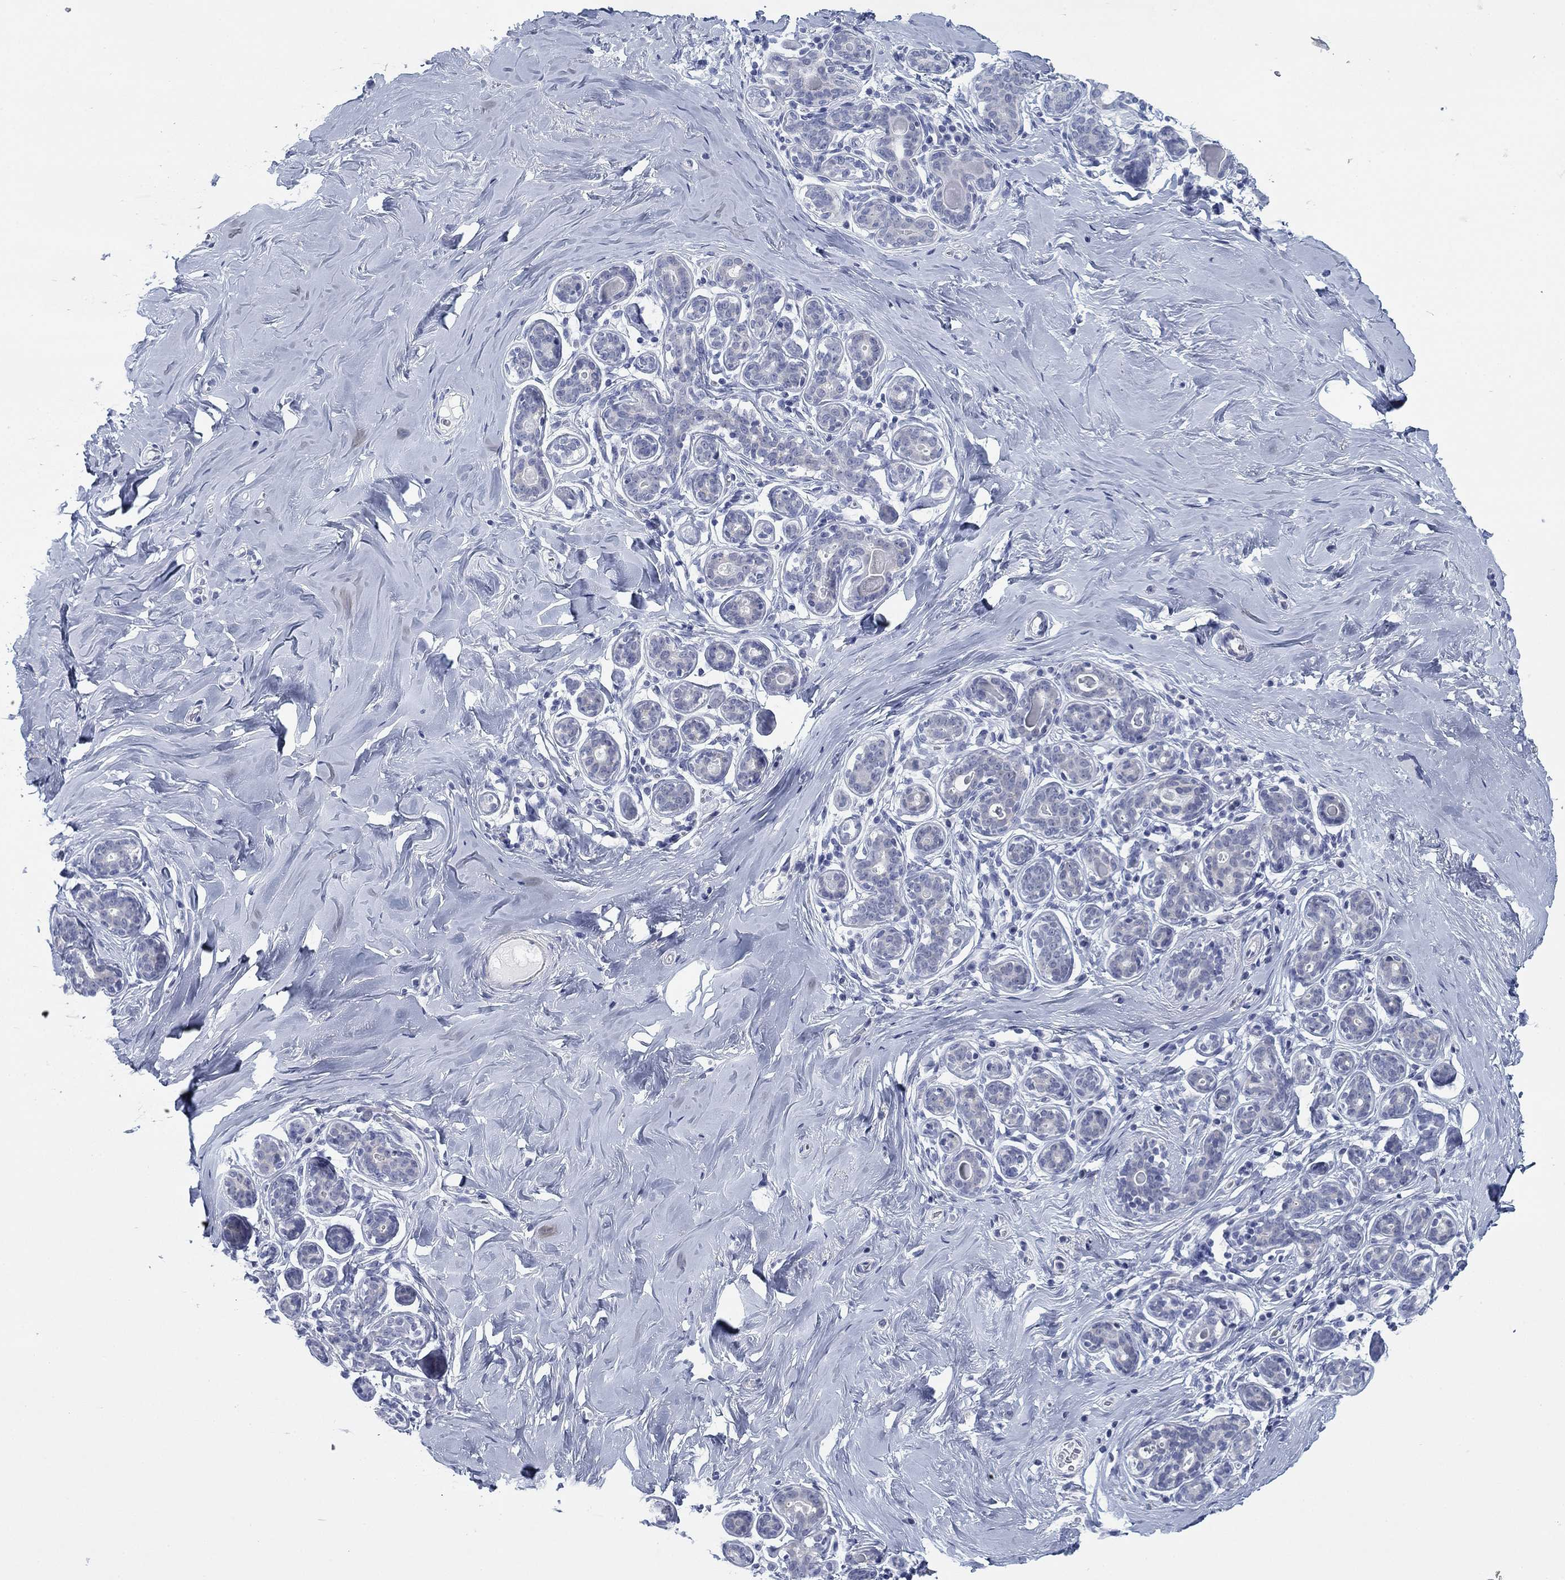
{"staining": {"intensity": "negative", "quantity": "none", "location": "none"}, "tissue": "breast", "cell_type": "Adipocytes", "image_type": "normal", "snomed": [{"axis": "morphology", "description": "Normal tissue, NOS"}, {"axis": "topography", "description": "Skin"}, {"axis": "topography", "description": "Breast"}], "caption": "A micrograph of breast stained for a protein demonstrates no brown staining in adipocytes.", "gene": "DNAL1", "patient": {"sex": "female", "age": 43}}